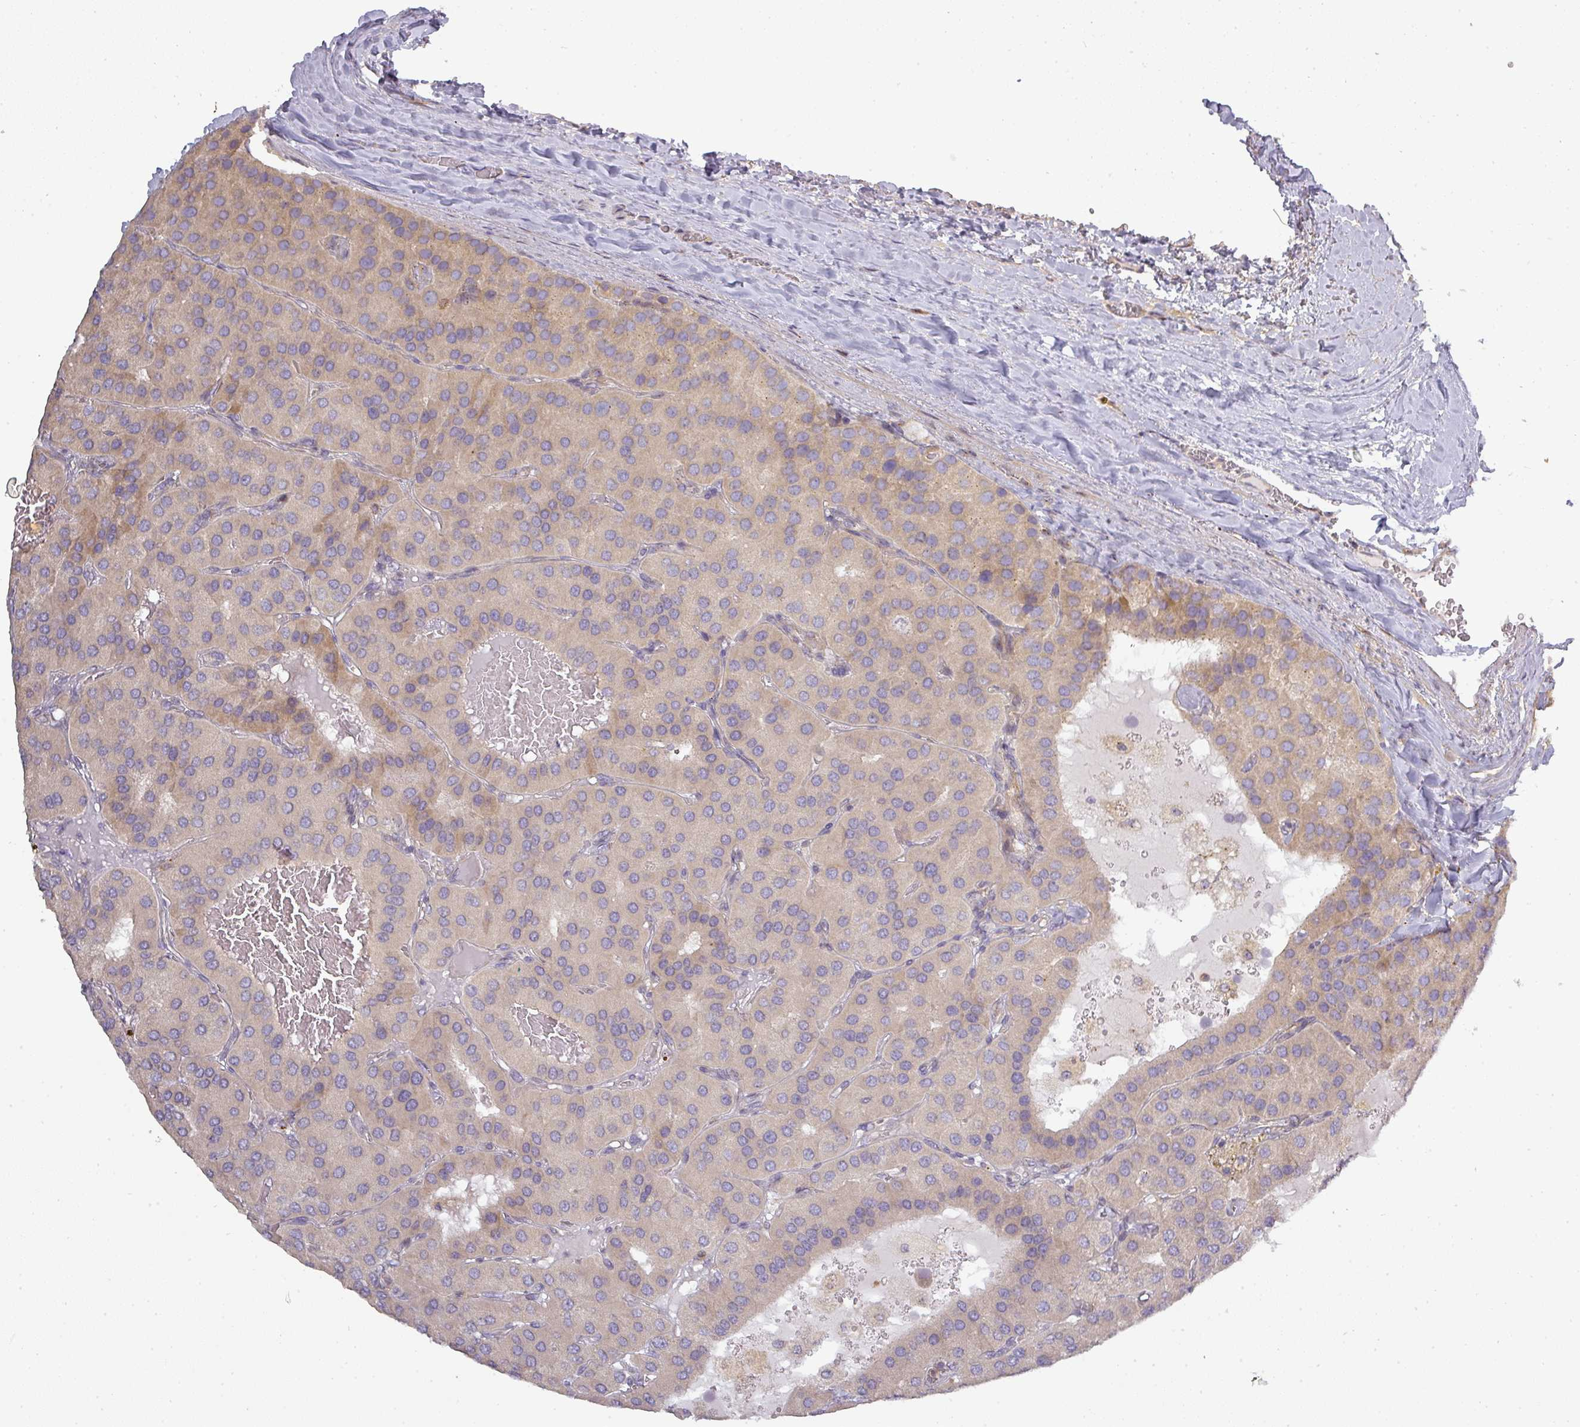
{"staining": {"intensity": "weak", "quantity": ">75%", "location": "cytoplasmic/membranous"}, "tissue": "parathyroid gland", "cell_type": "Glandular cells", "image_type": "normal", "snomed": [{"axis": "morphology", "description": "Normal tissue, NOS"}, {"axis": "morphology", "description": "Adenoma, NOS"}, {"axis": "topography", "description": "Parathyroid gland"}], "caption": "The image reveals staining of unremarkable parathyroid gland, revealing weak cytoplasmic/membranous protein expression (brown color) within glandular cells. The protein is stained brown, and the nuclei are stained in blue (DAB (3,3'-diaminobenzidine) IHC with brightfield microscopy, high magnification).", "gene": "NIN", "patient": {"sex": "female", "age": 86}}